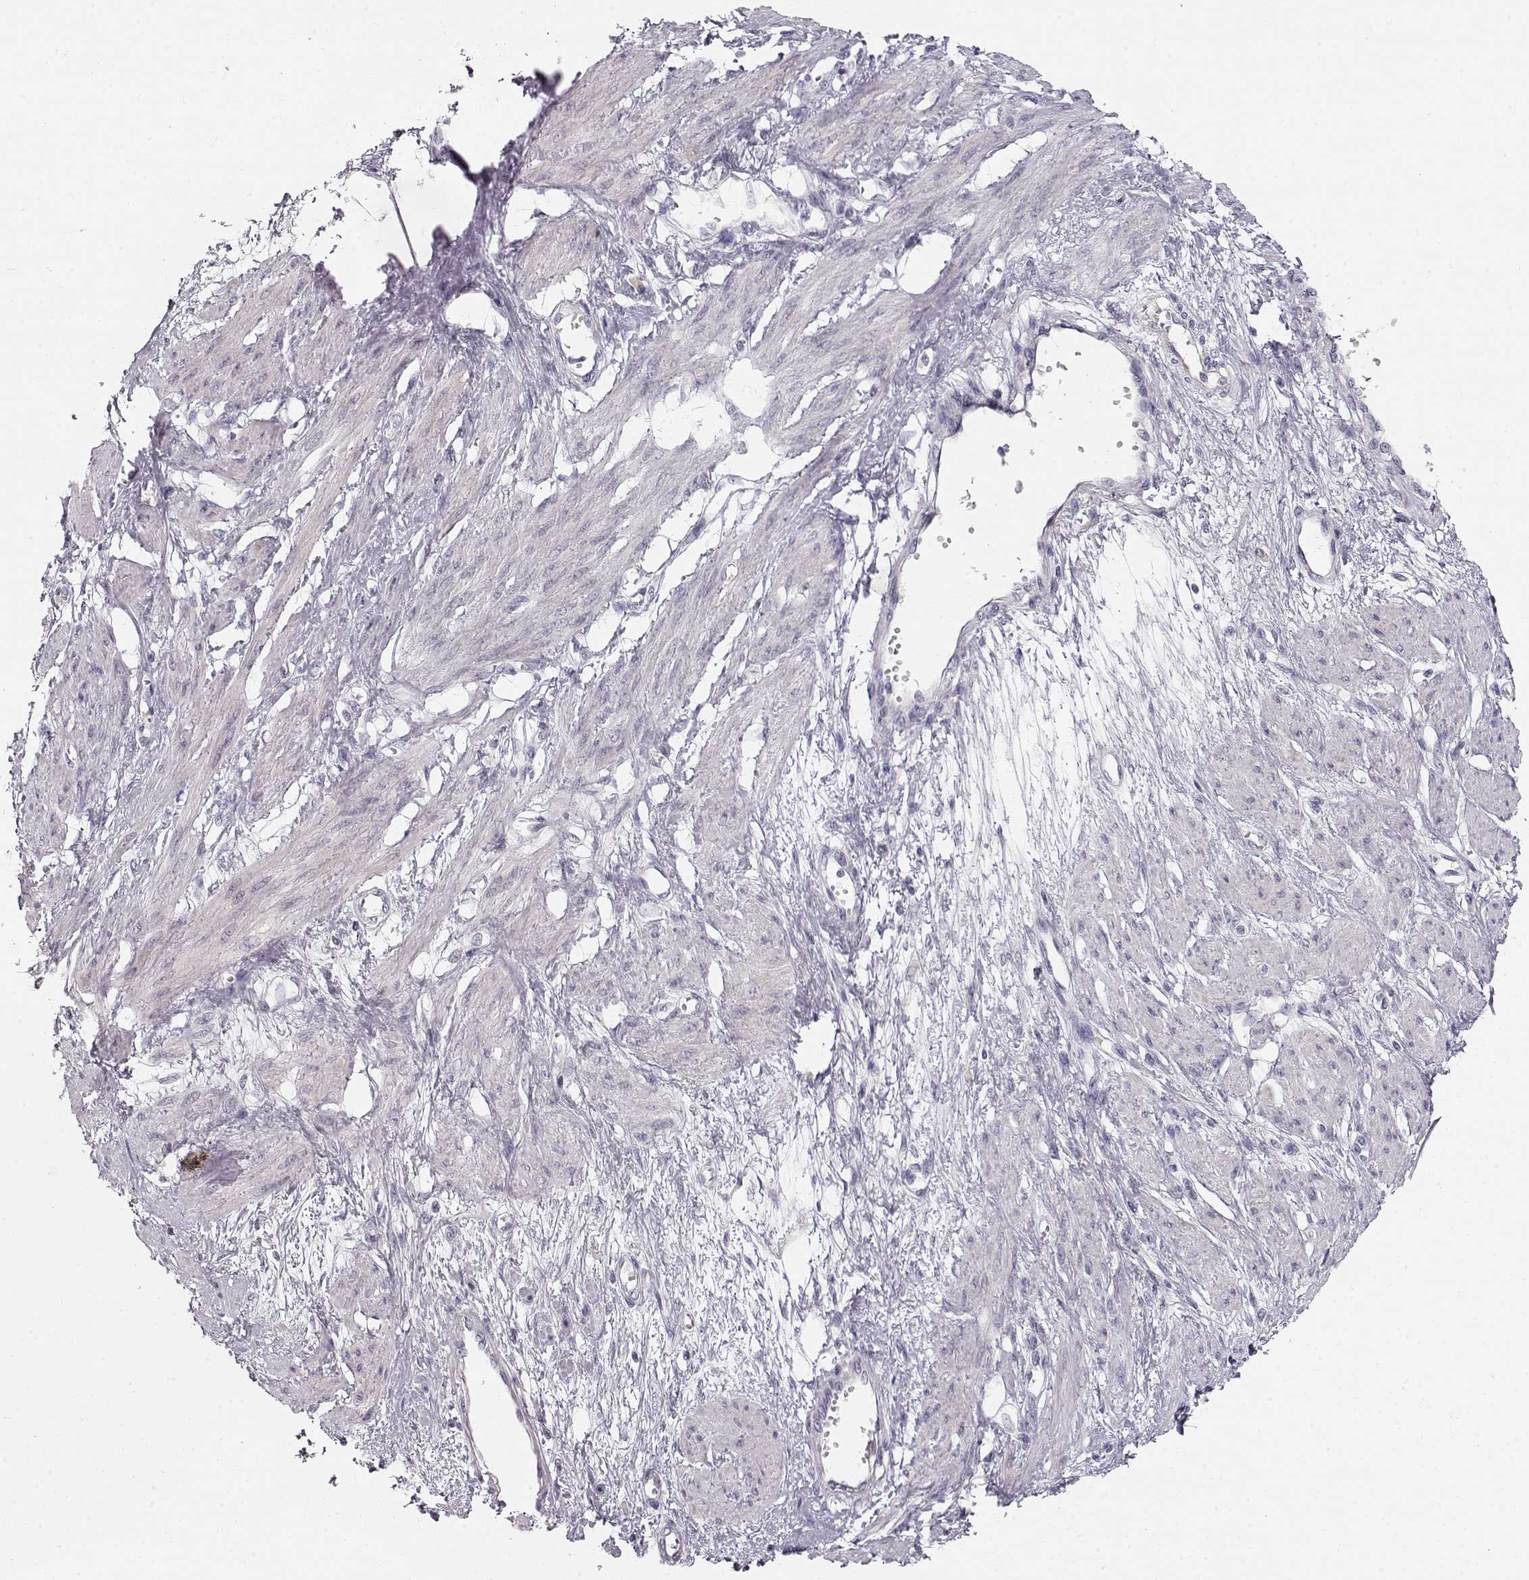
{"staining": {"intensity": "negative", "quantity": "none", "location": "none"}, "tissue": "smooth muscle", "cell_type": "Smooth muscle cells", "image_type": "normal", "snomed": [{"axis": "morphology", "description": "Normal tissue, NOS"}, {"axis": "topography", "description": "Smooth muscle"}, {"axis": "topography", "description": "Uterus"}], "caption": "This image is of unremarkable smooth muscle stained with immunohistochemistry (IHC) to label a protein in brown with the nuclei are counter-stained blue. There is no expression in smooth muscle cells. (Stains: DAB (3,3'-diaminobenzidine) immunohistochemistry with hematoxylin counter stain, Microscopy: brightfield microscopy at high magnification).", "gene": "TTC26", "patient": {"sex": "female", "age": 39}}